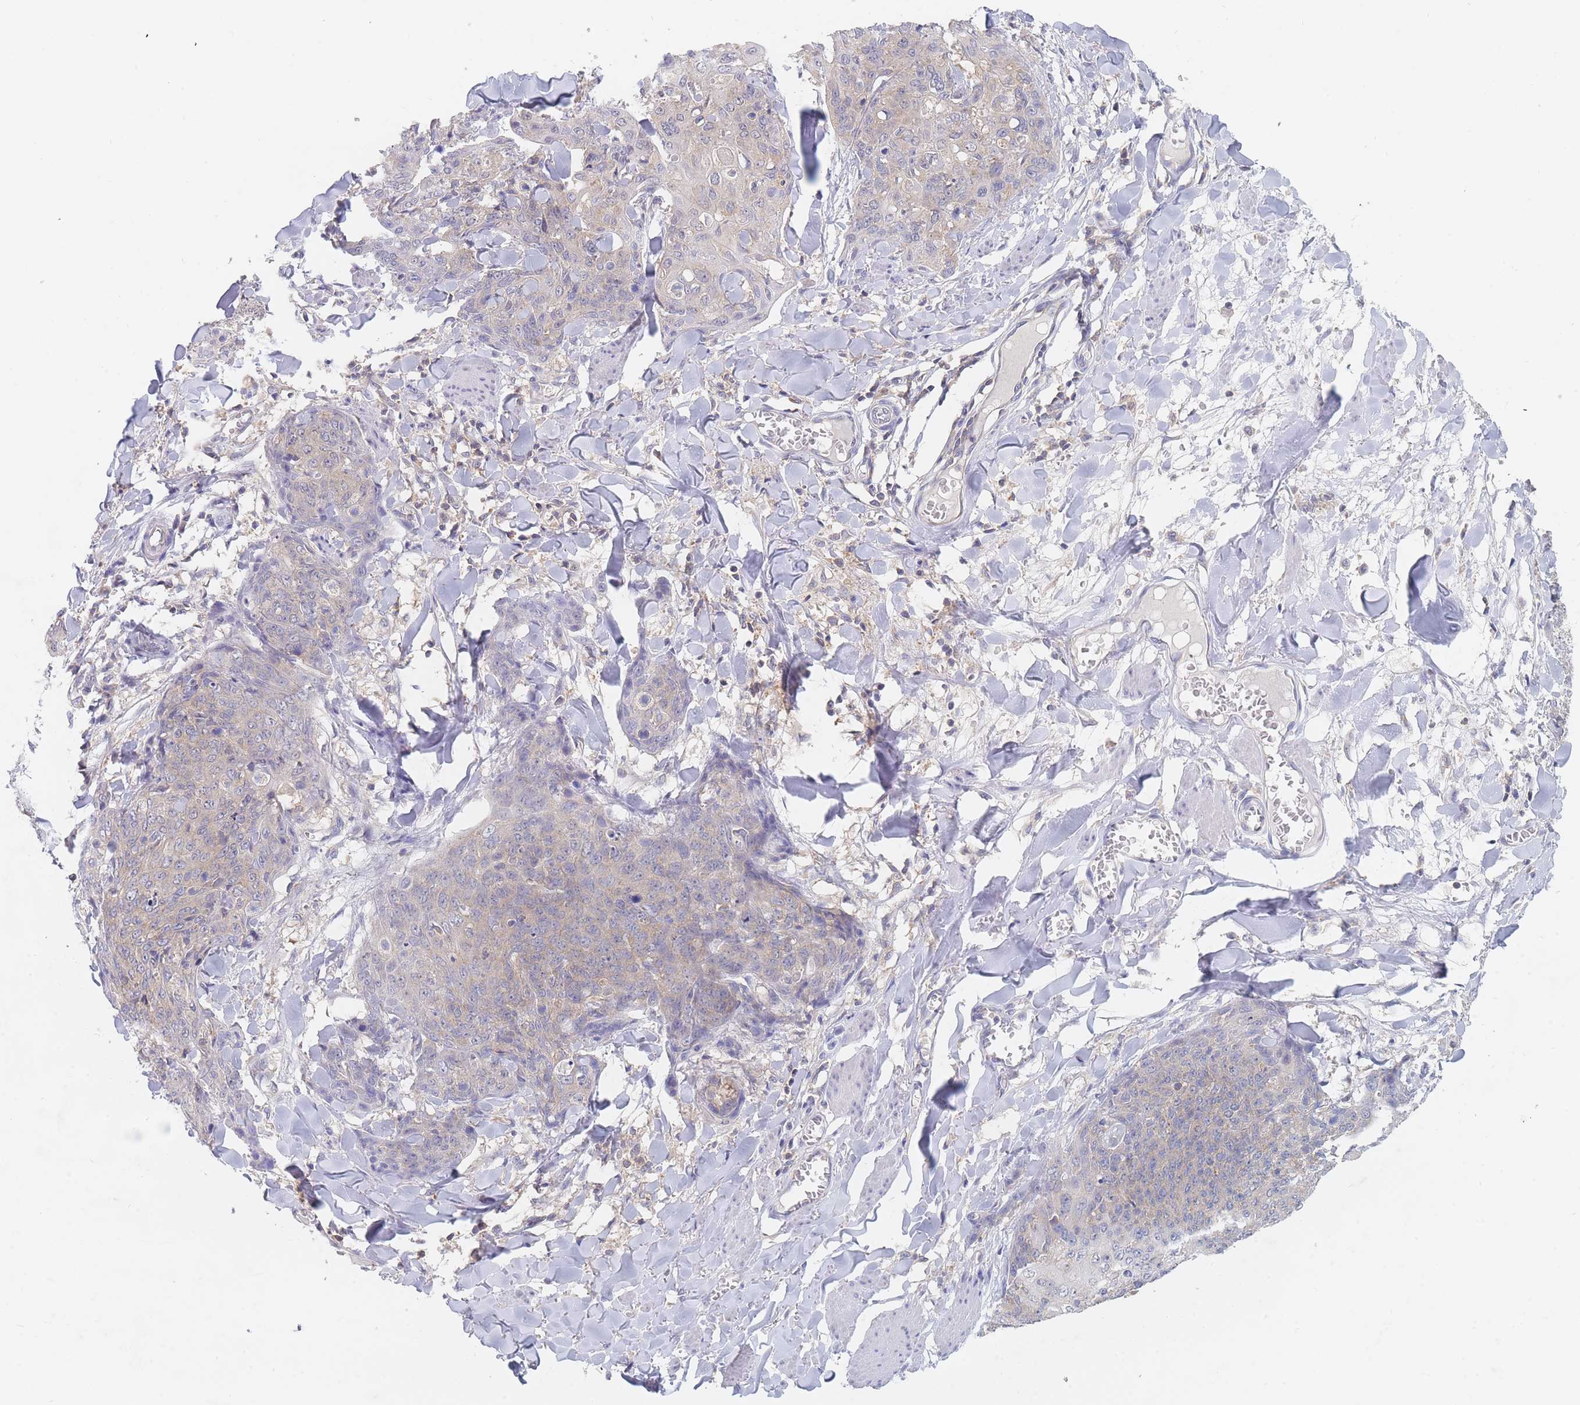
{"staining": {"intensity": "weak", "quantity": "<25%", "location": "cytoplasmic/membranous"}, "tissue": "skin cancer", "cell_type": "Tumor cells", "image_type": "cancer", "snomed": [{"axis": "morphology", "description": "Squamous cell carcinoma, NOS"}, {"axis": "topography", "description": "Skin"}, {"axis": "topography", "description": "Vulva"}], "caption": "A high-resolution histopathology image shows IHC staining of skin cancer (squamous cell carcinoma), which reveals no significant expression in tumor cells.", "gene": "PPP6C", "patient": {"sex": "female", "age": 85}}